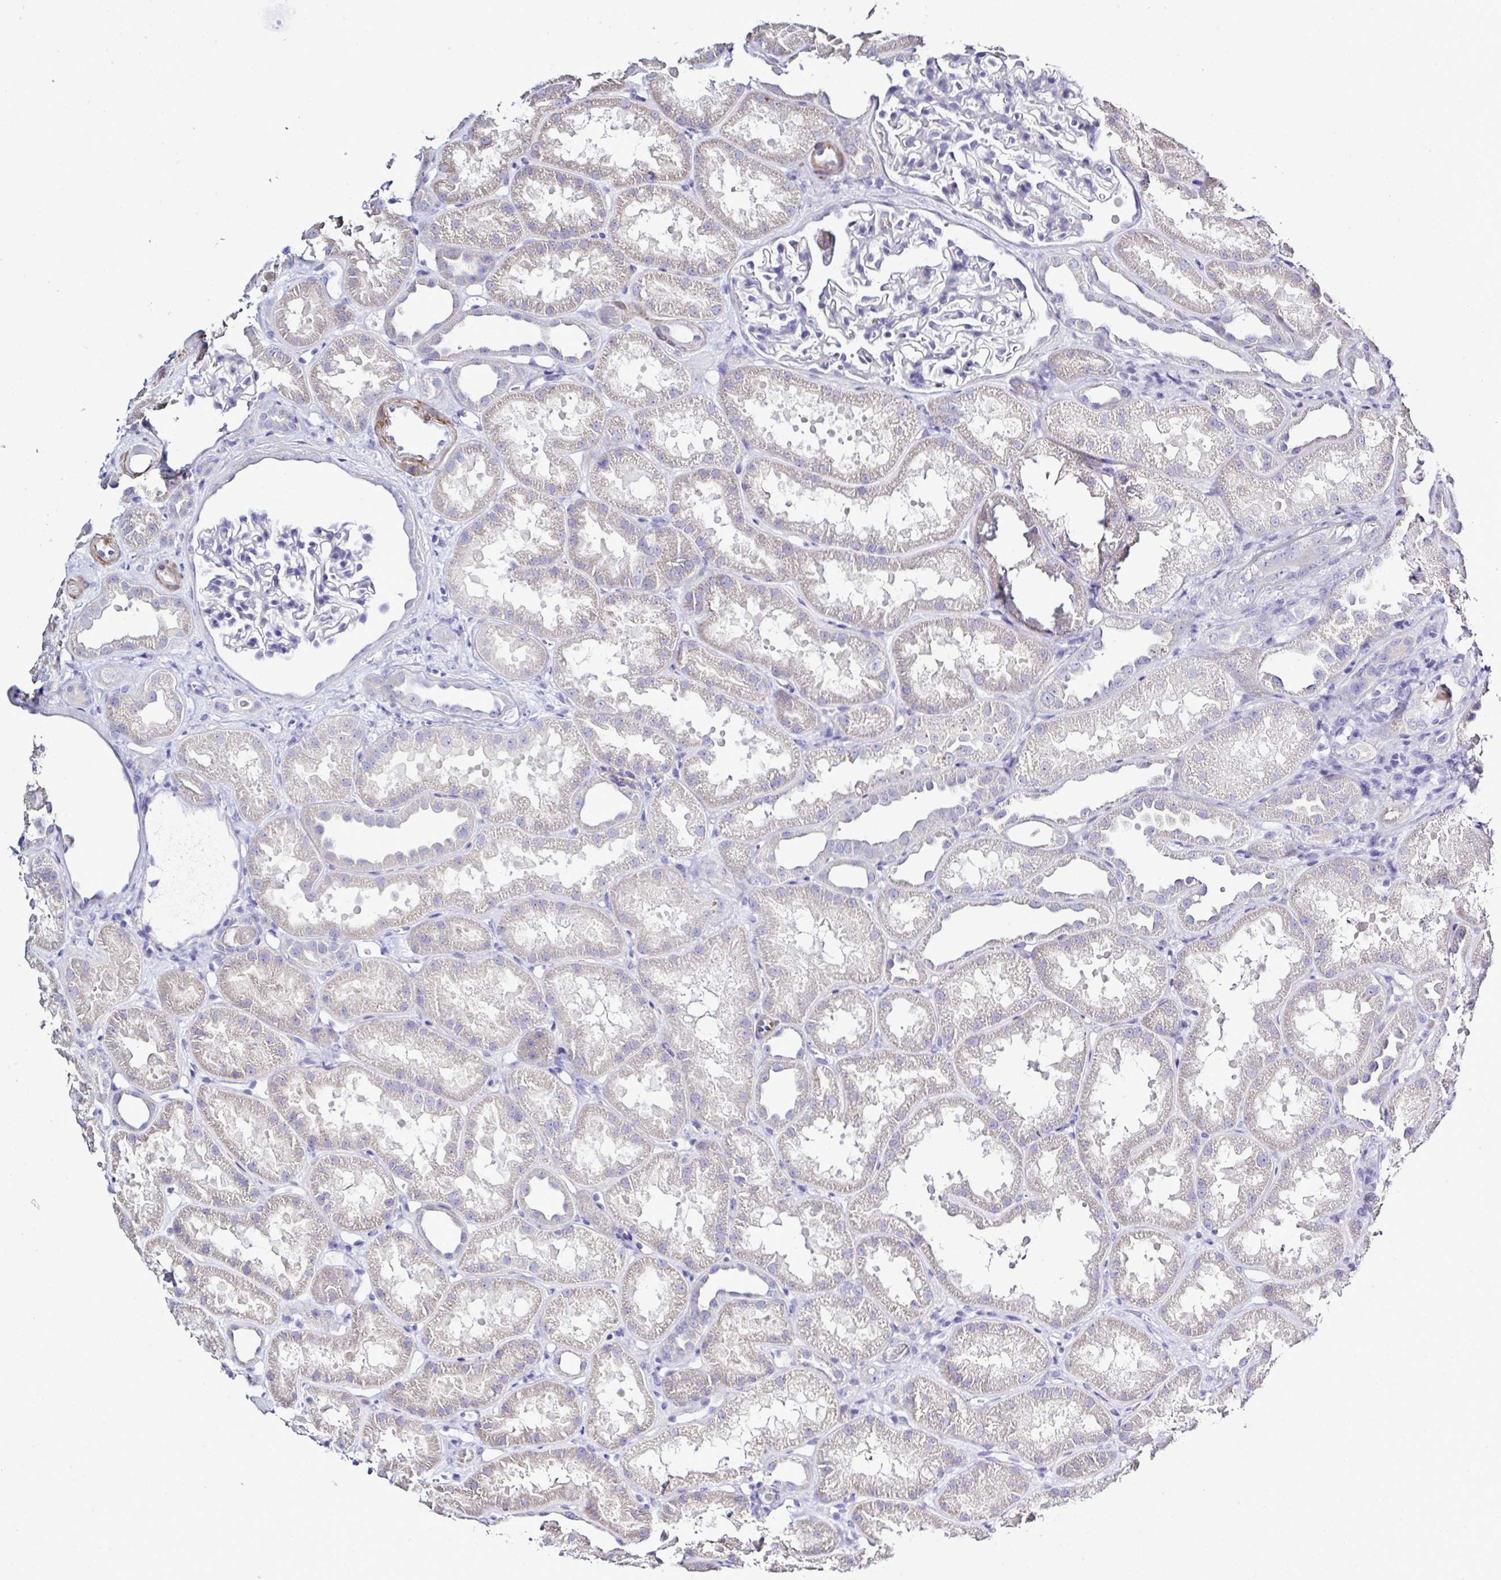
{"staining": {"intensity": "negative", "quantity": "none", "location": "none"}, "tissue": "kidney", "cell_type": "Cells in glomeruli", "image_type": "normal", "snomed": [{"axis": "morphology", "description": "Normal tissue, NOS"}, {"axis": "topography", "description": "Kidney"}], "caption": "The photomicrograph demonstrates no staining of cells in glomeruli in benign kidney. Brightfield microscopy of immunohistochemistry (IHC) stained with DAB (3,3'-diaminobenzidine) (brown) and hematoxylin (blue), captured at high magnification.", "gene": "MED11", "patient": {"sex": "male", "age": 61}}